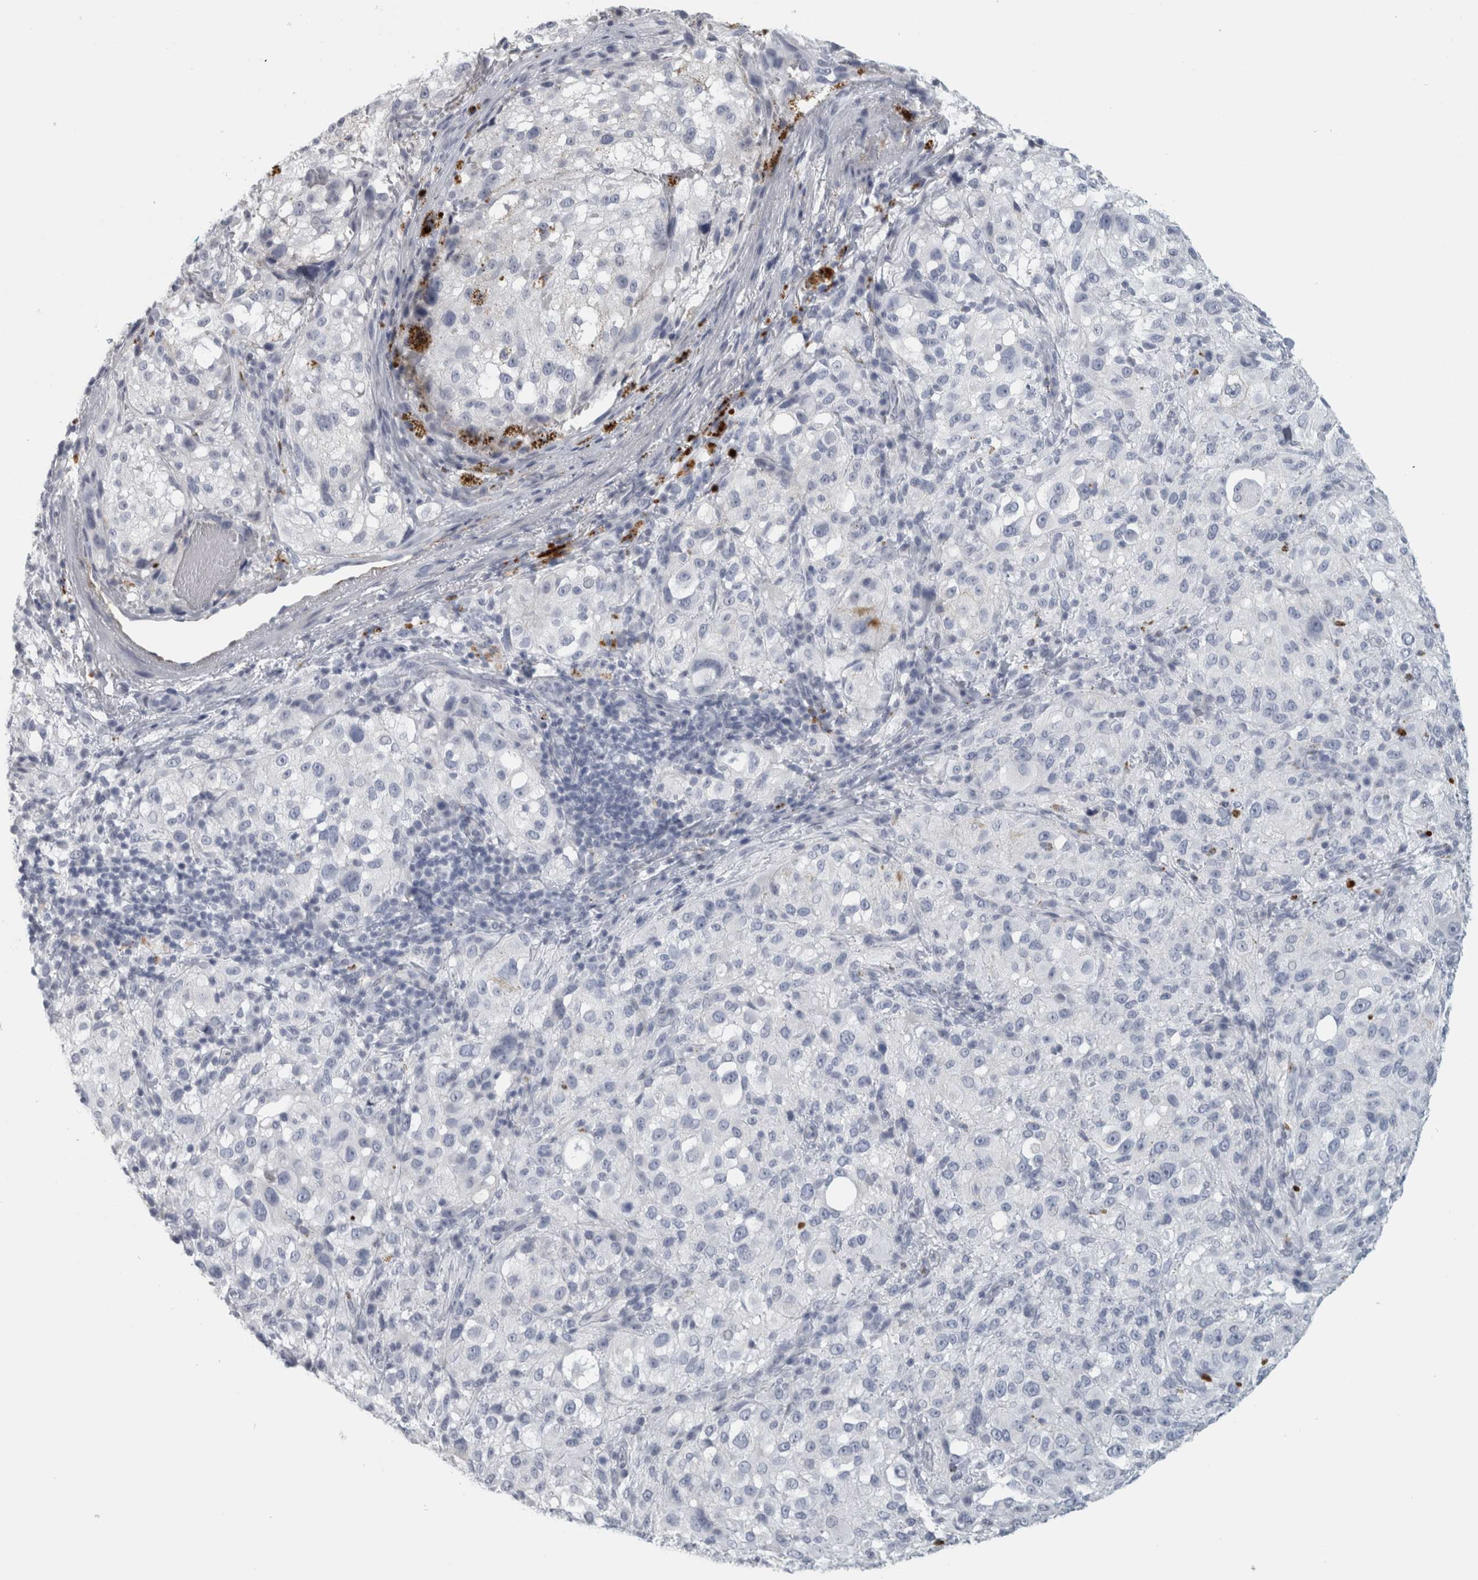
{"staining": {"intensity": "negative", "quantity": "none", "location": "none"}, "tissue": "melanoma", "cell_type": "Tumor cells", "image_type": "cancer", "snomed": [{"axis": "morphology", "description": "Necrosis, NOS"}, {"axis": "morphology", "description": "Malignant melanoma, NOS"}, {"axis": "topography", "description": "Skin"}], "caption": "Immunohistochemistry (IHC) histopathology image of malignant melanoma stained for a protein (brown), which reveals no staining in tumor cells.", "gene": "CPE", "patient": {"sex": "female", "age": 87}}